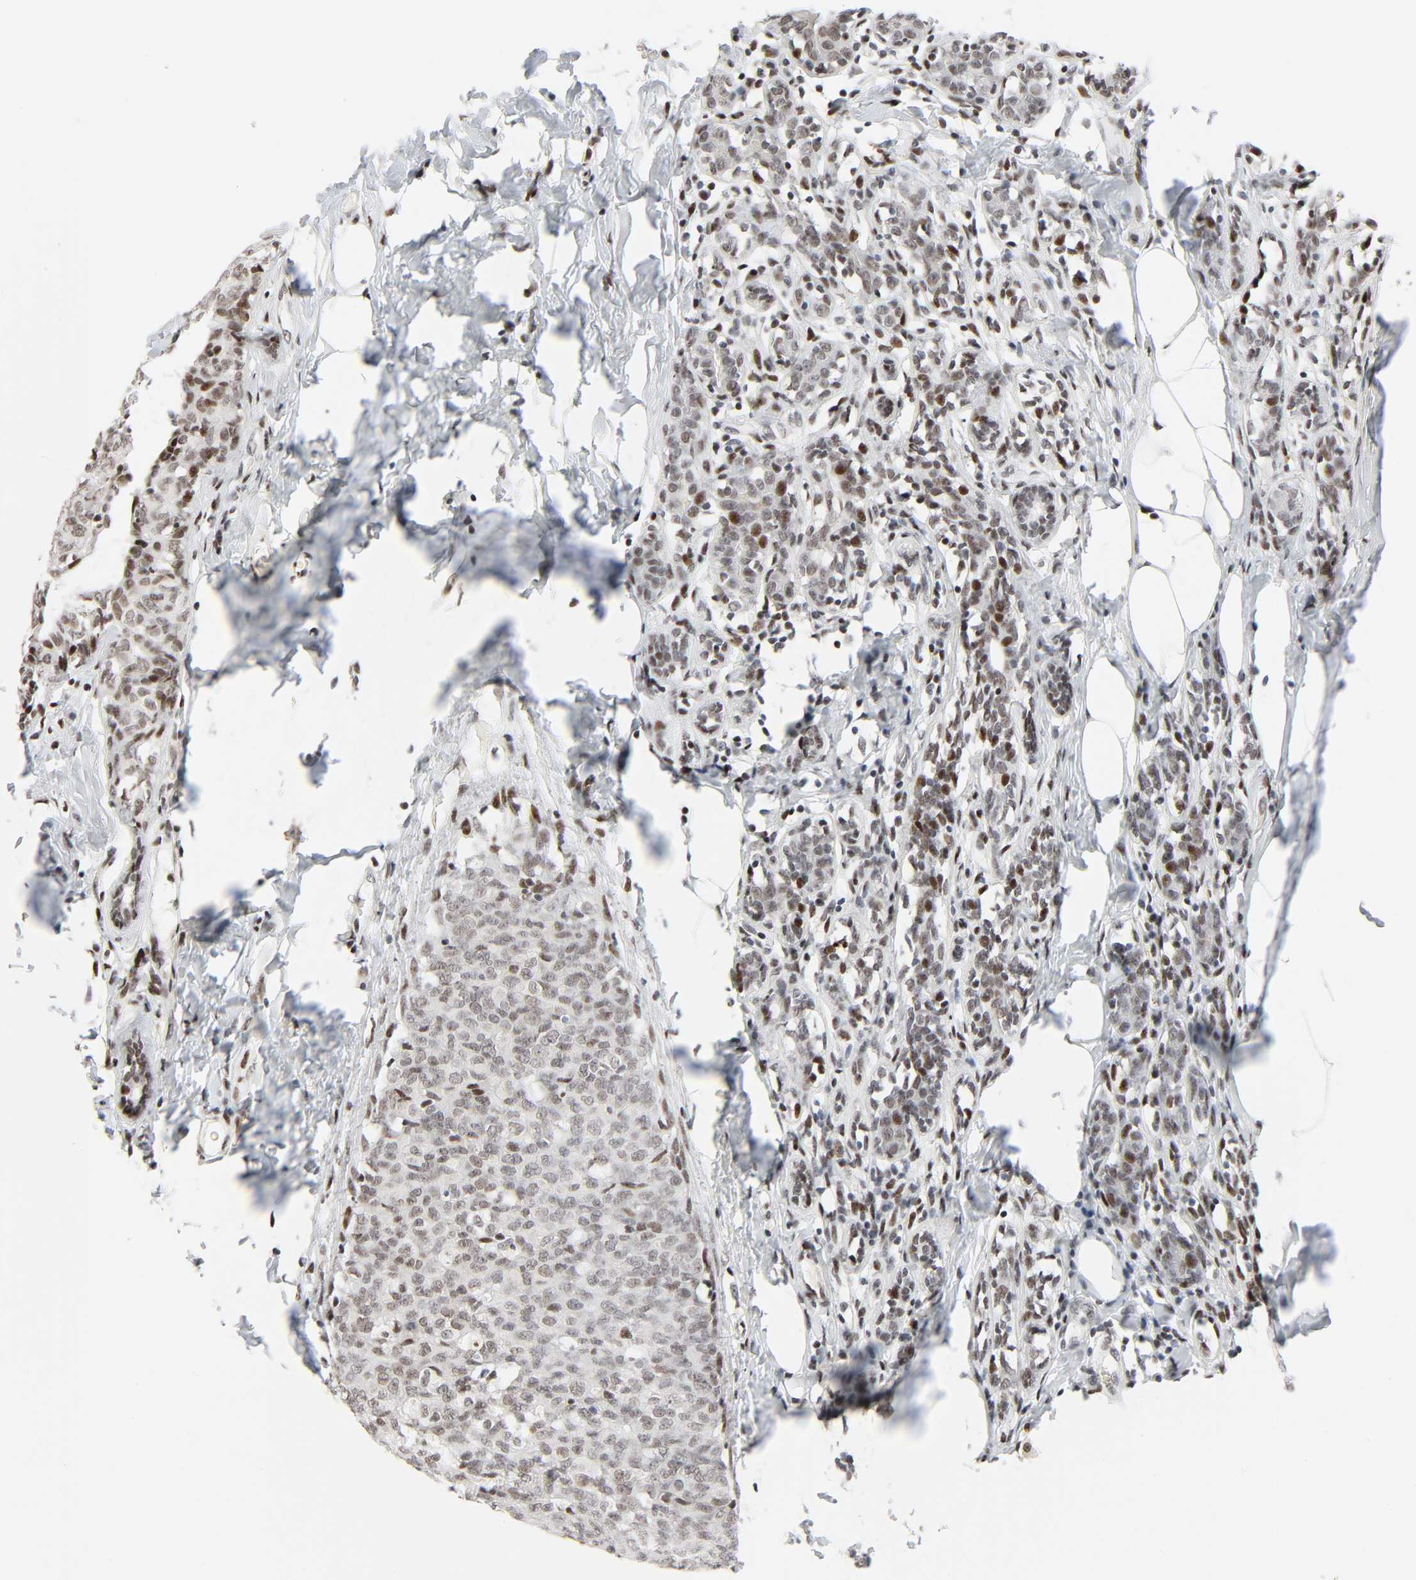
{"staining": {"intensity": "weak", "quantity": ">75%", "location": "nuclear"}, "tissue": "breast cancer", "cell_type": "Tumor cells", "image_type": "cancer", "snomed": [{"axis": "morphology", "description": "Duct carcinoma"}, {"axis": "topography", "description": "Breast"}], "caption": "Immunohistochemistry micrograph of human breast intraductal carcinoma stained for a protein (brown), which shows low levels of weak nuclear staining in approximately >75% of tumor cells.", "gene": "CREBBP", "patient": {"sex": "female", "age": 40}}